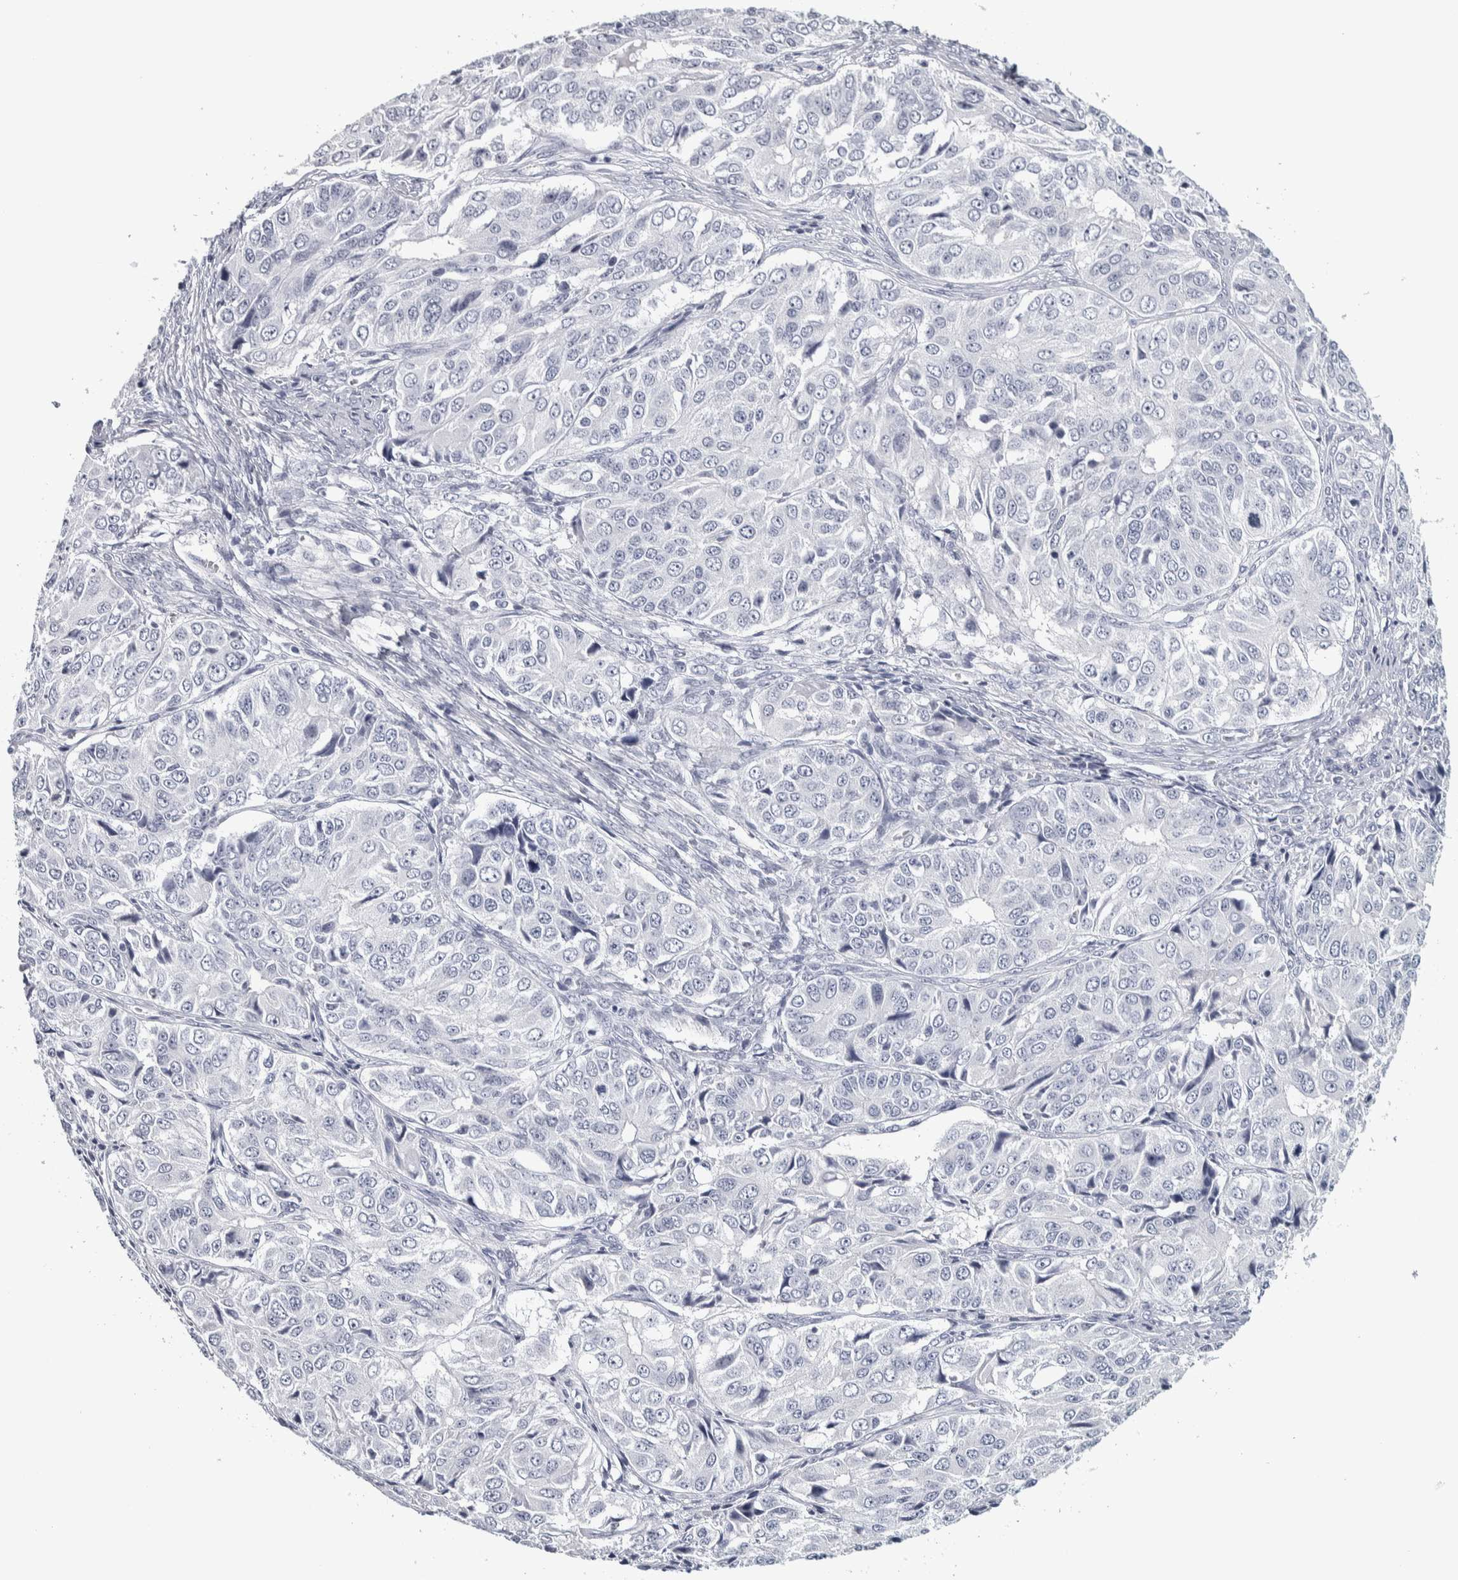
{"staining": {"intensity": "negative", "quantity": "none", "location": "none"}, "tissue": "ovarian cancer", "cell_type": "Tumor cells", "image_type": "cancer", "snomed": [{"axis": "morphology", "description": "Carcinoma, endometroid"}, {"axis": "topography", "description": "Ovary"}], "caption": "Tumor cells show no significant staining in ovarian cancer (endometroid carcinoma). (IHC, brightfield microscopy, high magnification).", "gene": "NECAB1", "patient": {"sex": "female", "age": 51}}